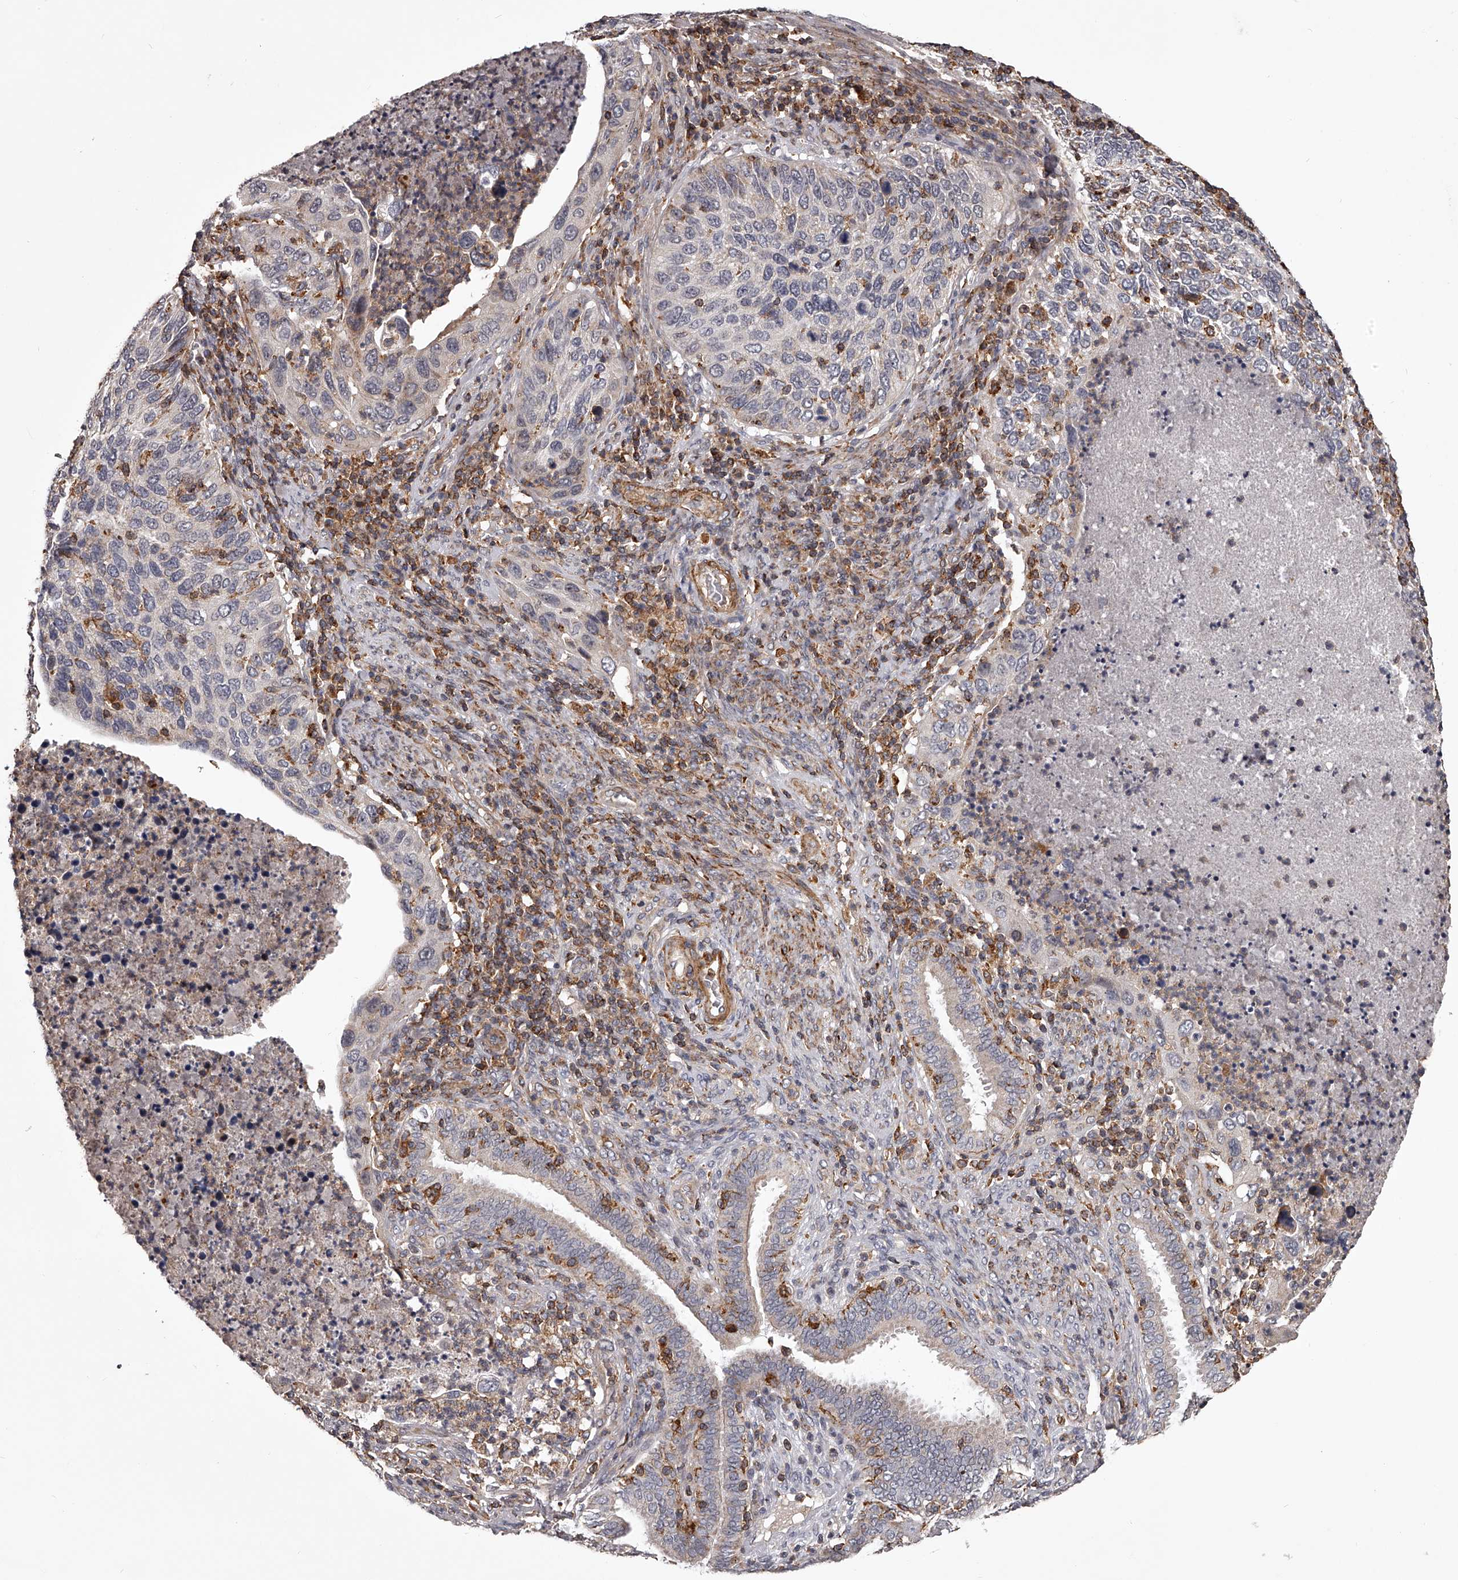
{"staining": {"intensity": "negative", "quantity": "none", "location": "none"}, "tissue": "cervical cancer", "cell_type": "Tumor cells", "image_type": "cancer", "snomed": [{"axis": "morphology", "description": "Squamous cell carcinoma, NOS"}, {"axis": "topography", "description": "Cervix"}], "caption": "The image shows no staining of tumor cells in cervical cancer (squamous cell carcinoma).", "gene": "RRP36", "patient": {"sex": "female", "age": 38}}